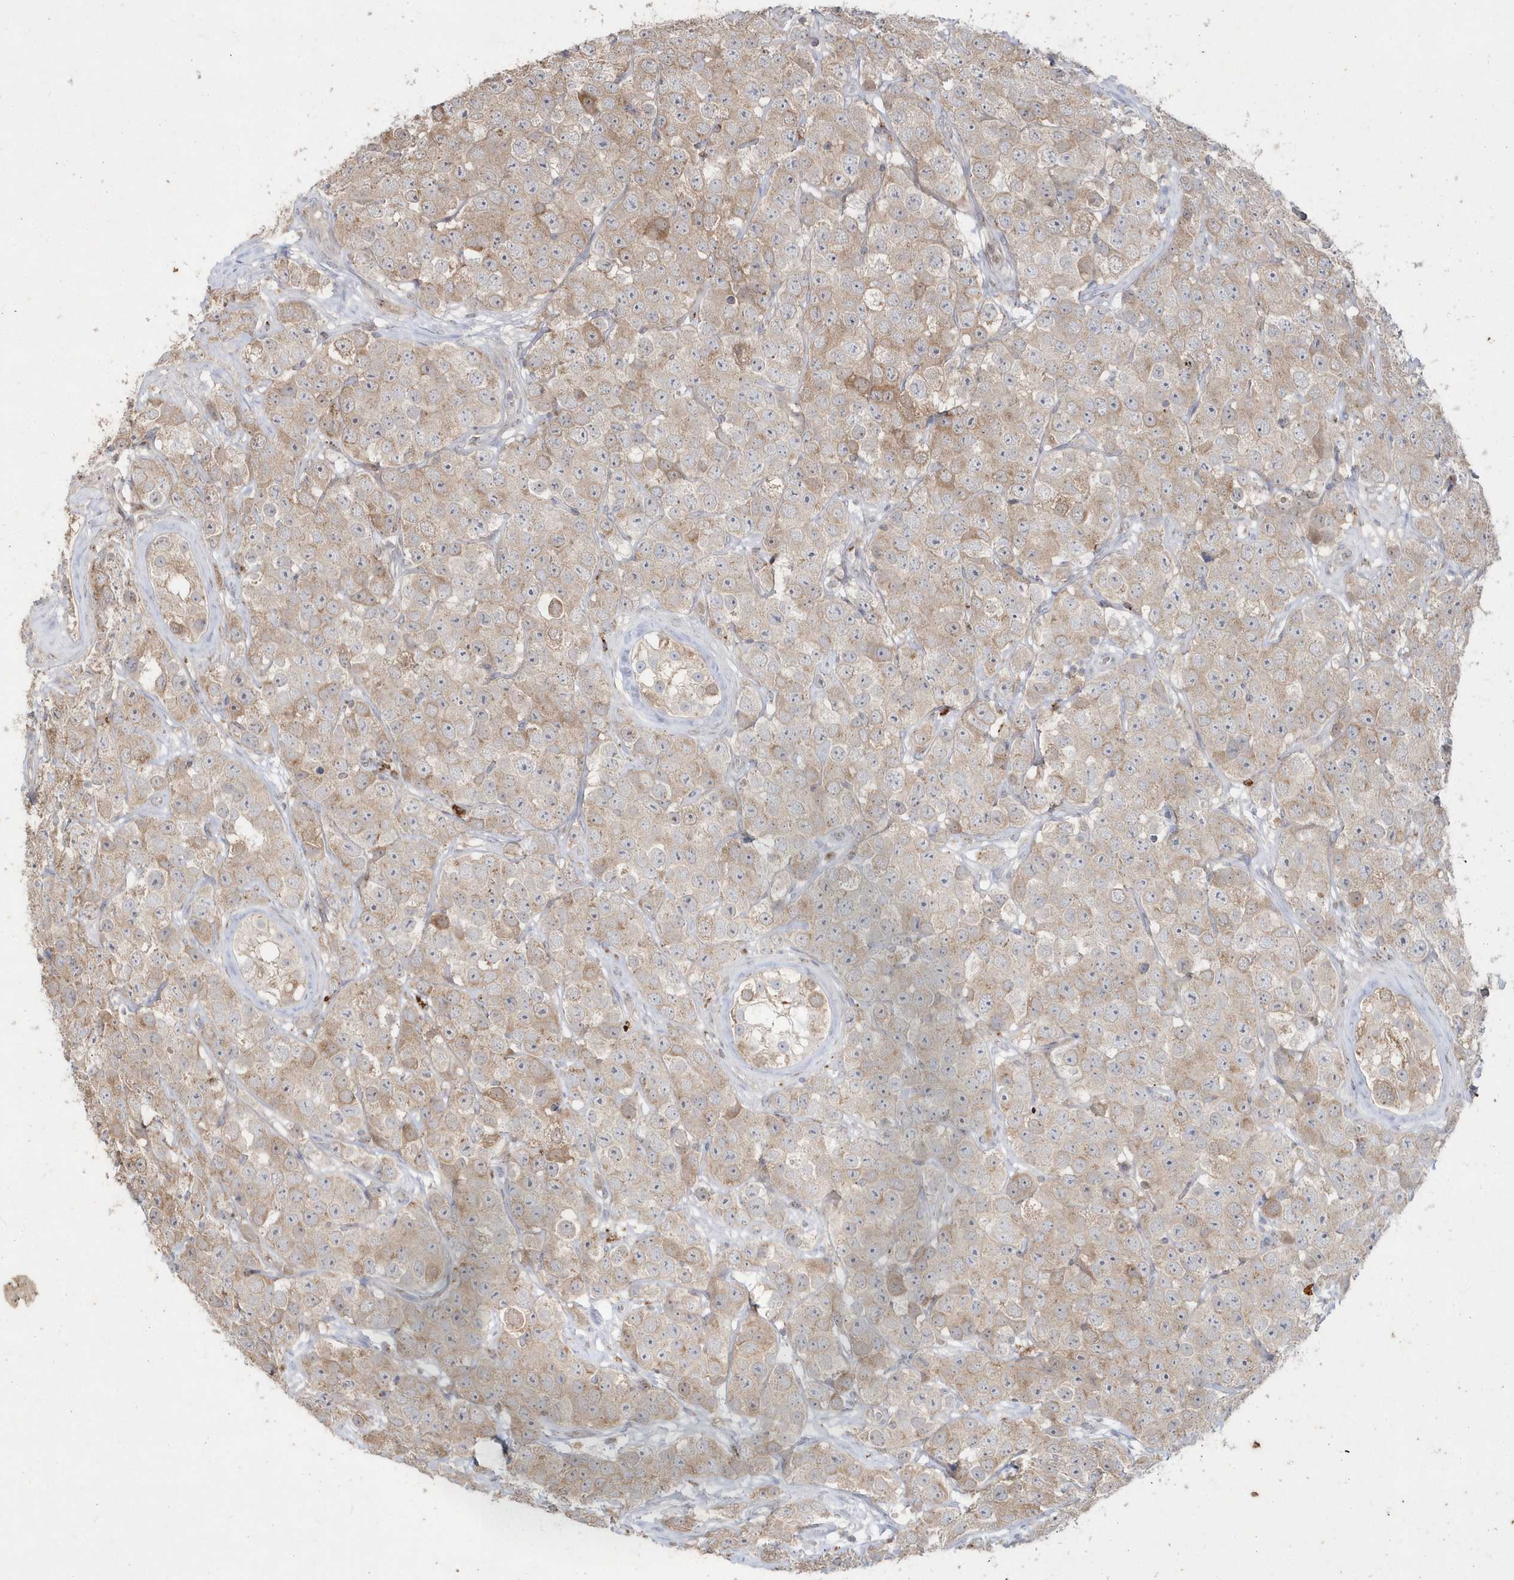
{"staining": {"intensity": "weak", "quantity": "25%-75%", "location": "cytoplasmic/membranous"}, "tissue": "testis cancer", "cell_type": "Tumor cells", "image_type": "cancer", "snomed": [{"axis": "morphology", "description": "Seminoma, NOS"}, {"axis": "topography", "description": "Testis"}], "caption": "Immunohistochemical staining of human testis cancer reveals low levels of weak cytoplasmic/membranous protein staining in about 25%-75% of tumor cells. (Stains: DAB (3,3'-diaminobenzidine) in brown, nuclei in blue, Microscopy: brightfield microscopy at high magnification).", "gene": "GEMIN6", "patient": {"sex": "male", "age": 28}}